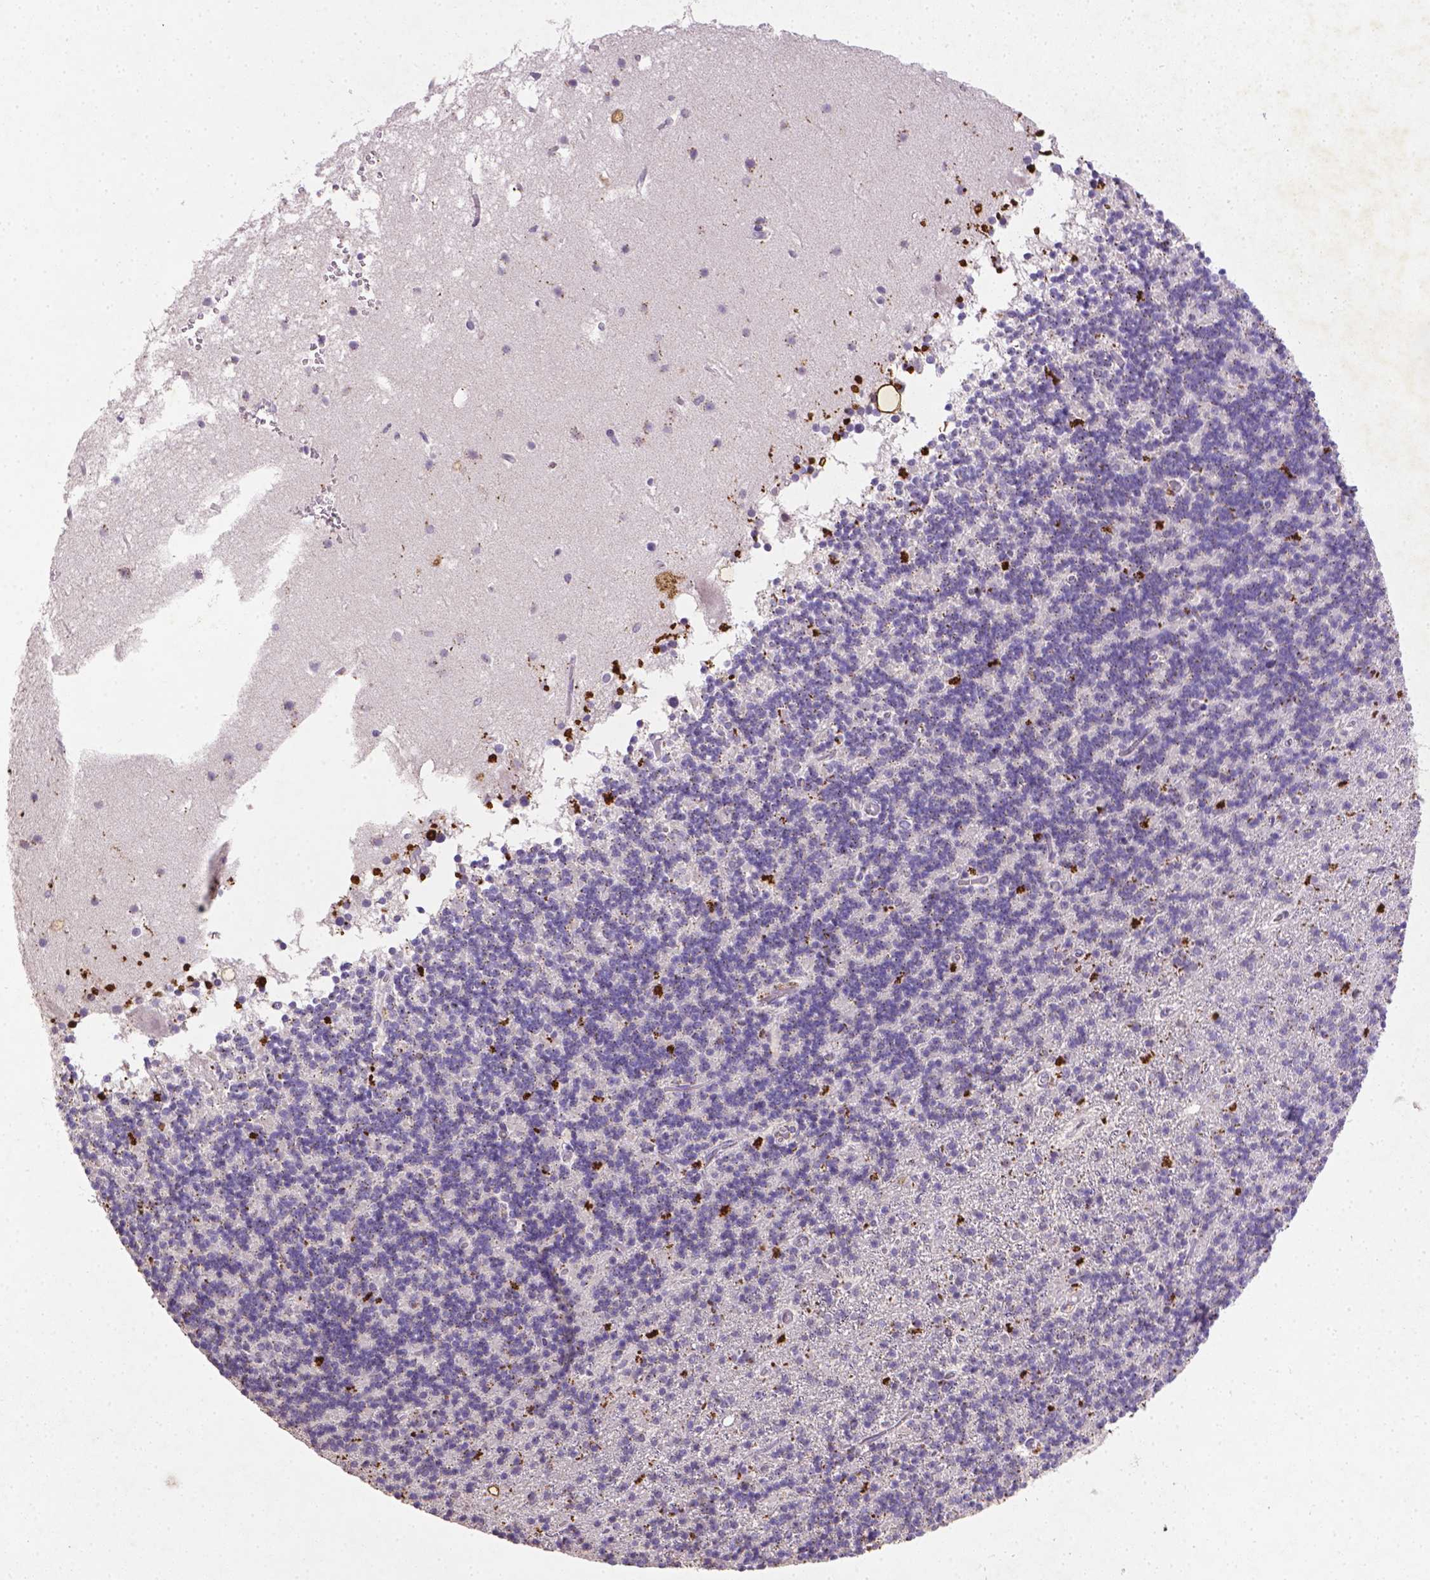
{"staining": {"intensity": "negative", "quantity": "none", "location": "none"}, "tissue": "cerebellum", "cell_type": "Cells in granular layer", "image_type": "normal", "snomed": [{"axis": "morphology", "description": "Normal tissue, NOS"}, {"axis": "topography", "description": "Cerebellum"}], "caption": "Image shows no protein positivity in cells in granular layer of normal cerebellum.", "gene": "CDKN1A", "patient": {"sex": "male", "age": 70}}